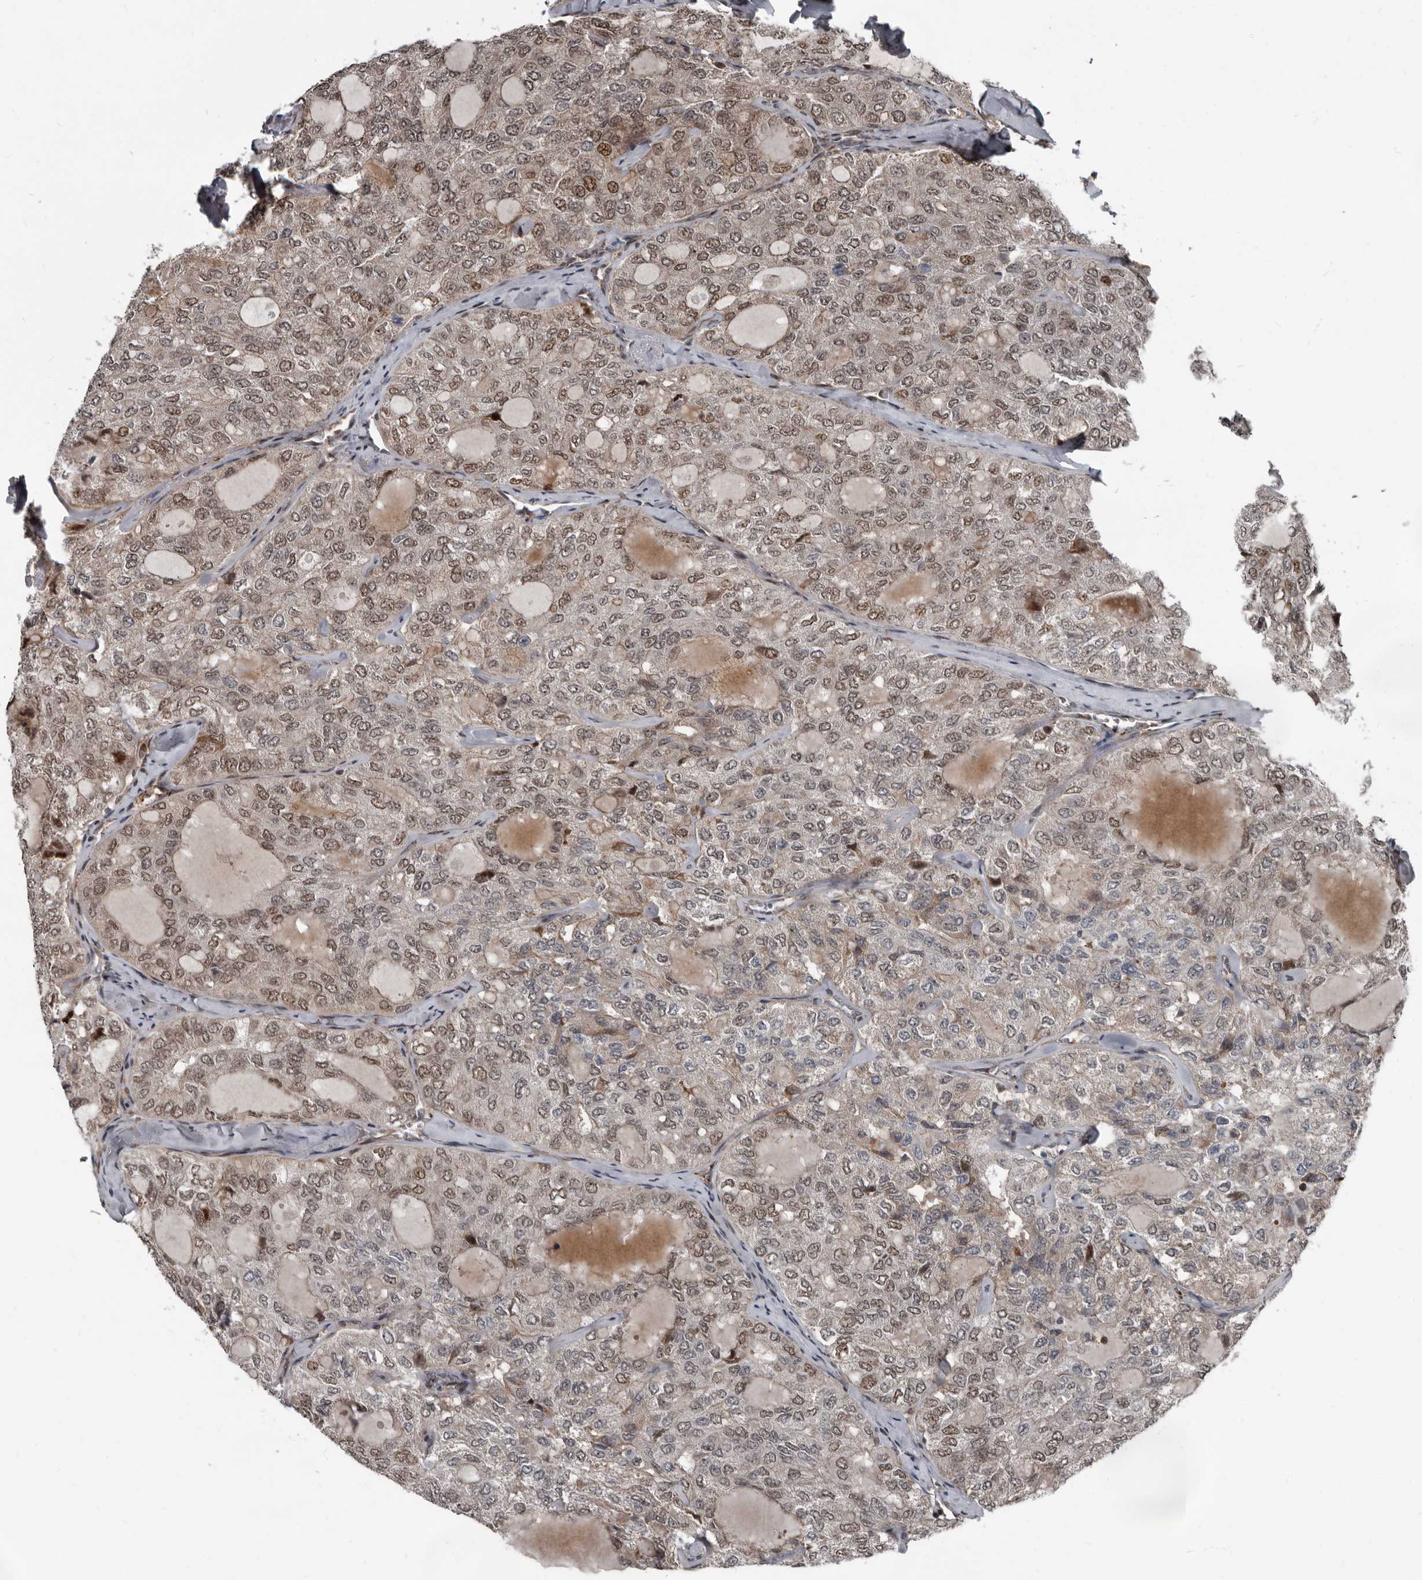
{"staining": {"intensity": "moderate", "quantity": ">75%", "location": "nuclear"}, "tissue": "thyroid cancer", "cell_type": "Tumor cells", "image_type": "cancer", "snomed": [{"axis": "morphology", "description": "Follicular adenoma carcinoma, NOS"}, {"axis": "topography", "description": "Thyroid gland"}], "caption": "Protein expression analysis of follicular adenoma carcinoma (thyroid) displays moderate nuclear expression in about >75% of tumor cells. Immunohistochemistry stains the protein in brown and the nuclei are stained blue.", "gene": "CHD1L", "patient": {"sex": "male", "age": 75}}